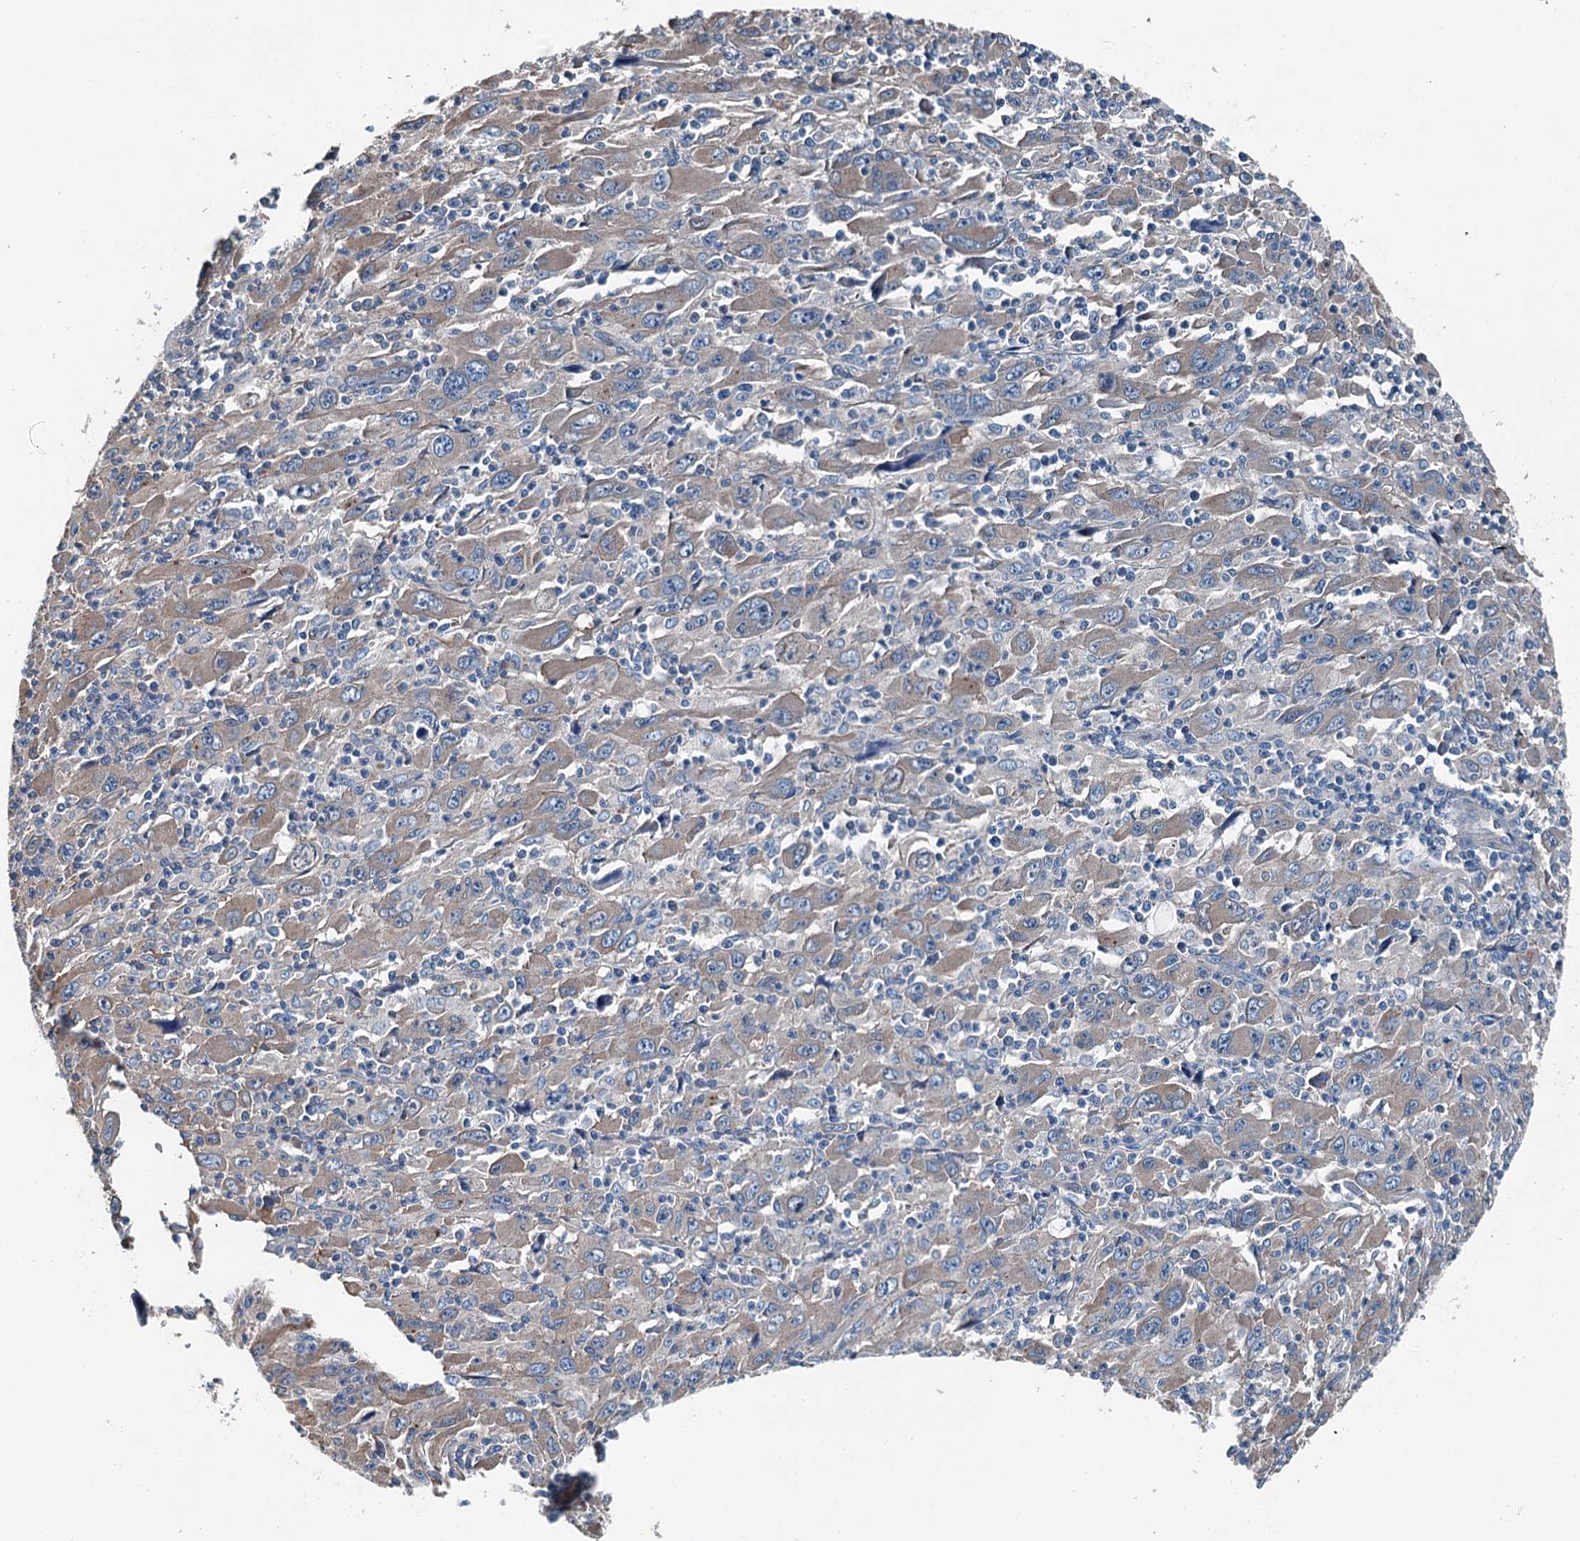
{"staining": {"intensity": "weak", "quantity": "25%-75%", "location": "cytoplasmic/membranous"}, "tissue": "melanoma", "cell_type": "Tumor cells", "image_type": "cancer", "snomed": [{"axis": "morphology", "description": "Malignant melanoma, Metastatic site"}, {"axis": "topography", "description": "Skin"}], "caption": "Immunohistochemistry (IHC) of melanoma exhibits low levels of weak cytoplasmic/membranous expression in approximately 25%-75% of tumor cells. Immunohistochemistry (IHC) stains the protein in brown and the nuclei are stained blue.", "gene": "BHMT", "patient": {"sex": "female", "age": 56}}